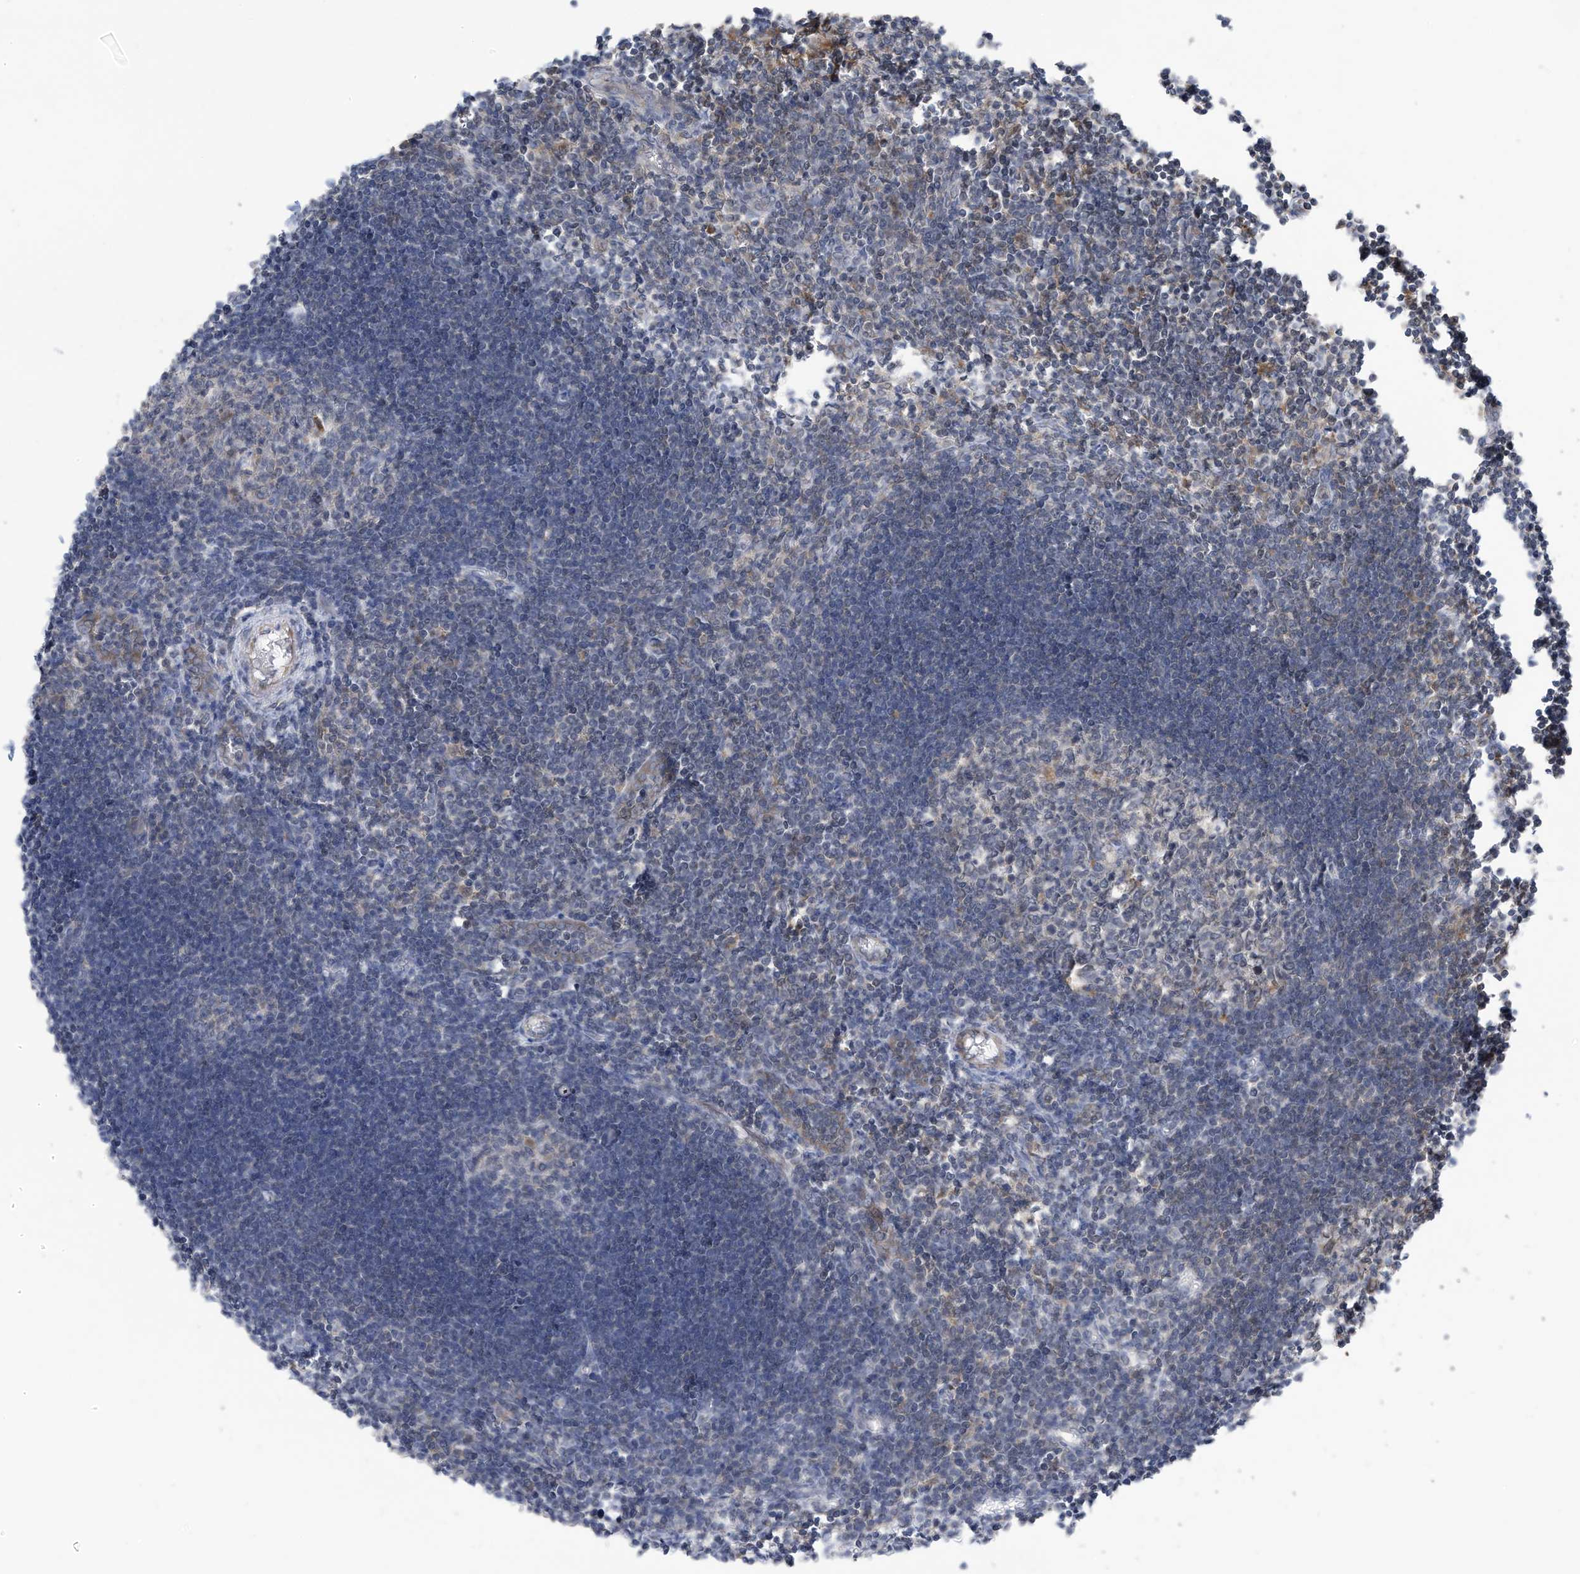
{"staining": {"intensity": "negative", "quantity": "none", "location": "none"}, "tissue": "lymph node", "cell_type": "Germinal center cells", "image_type": "normal", "snomed": [{"axis": "morphology", "description": "Normal tissue, NOS"}, {"axis": "morphology", "description": "Malignant melanoma, Metastatic site"}, {"axis": "topography", "description": "Lymph node"}], "caption": "Immunohistochemical staining of normal lymph node displays no significant positivity in germinal center cells. (DAB (3,3'-diaminobenzidine) IHC visualized using brightfield microscopy, high magnification).", "gene": "REC8", "patient": {"sex": "male", "age": 41}}